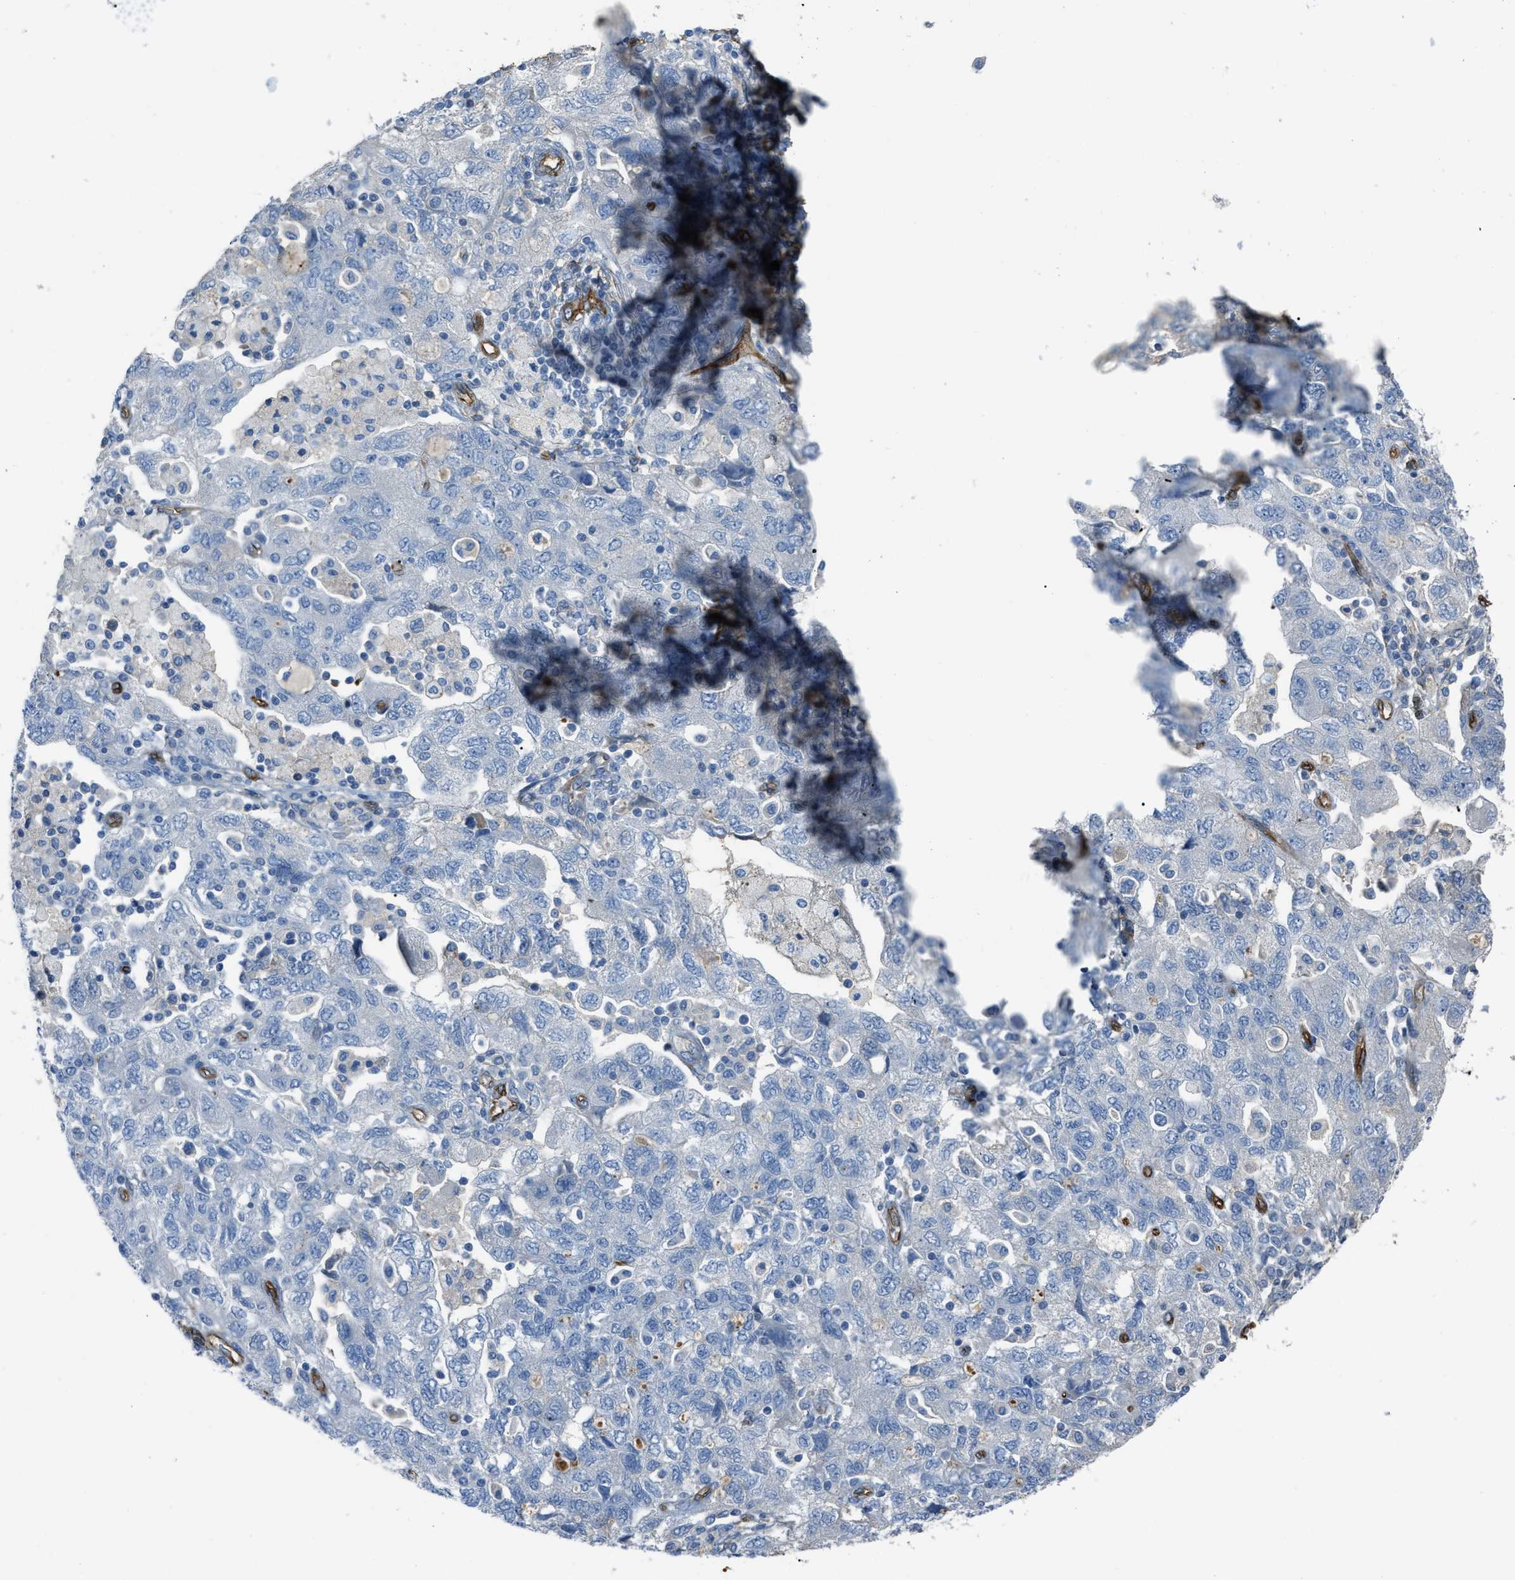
{"staining": {"intensity": "negative", "quantity": "none", "location": "none"}, "tissue": "ovarian cancer", "cell_type": "Tumor cells", "image_type": "cancer", "snomed": [{"axis": "morphology", "description": "Carcinoma, NOS"}, {"axis": "morphology", "description": "Cystadenocarcinoma, serous, NOS"}, {"axis": "topography", "description": "Ovary"}], "caption": "Tumor cells are negative for brown protein staining in serous cystadenocarcinoma (ovarian). (Stains: DAB immunohistochemistry with hematoxylin counter stain, Microscopy: brightfield microscopy at high magnification).", "gene": "SLC22A15", "patient": {"sex": "female", "age": 69}}